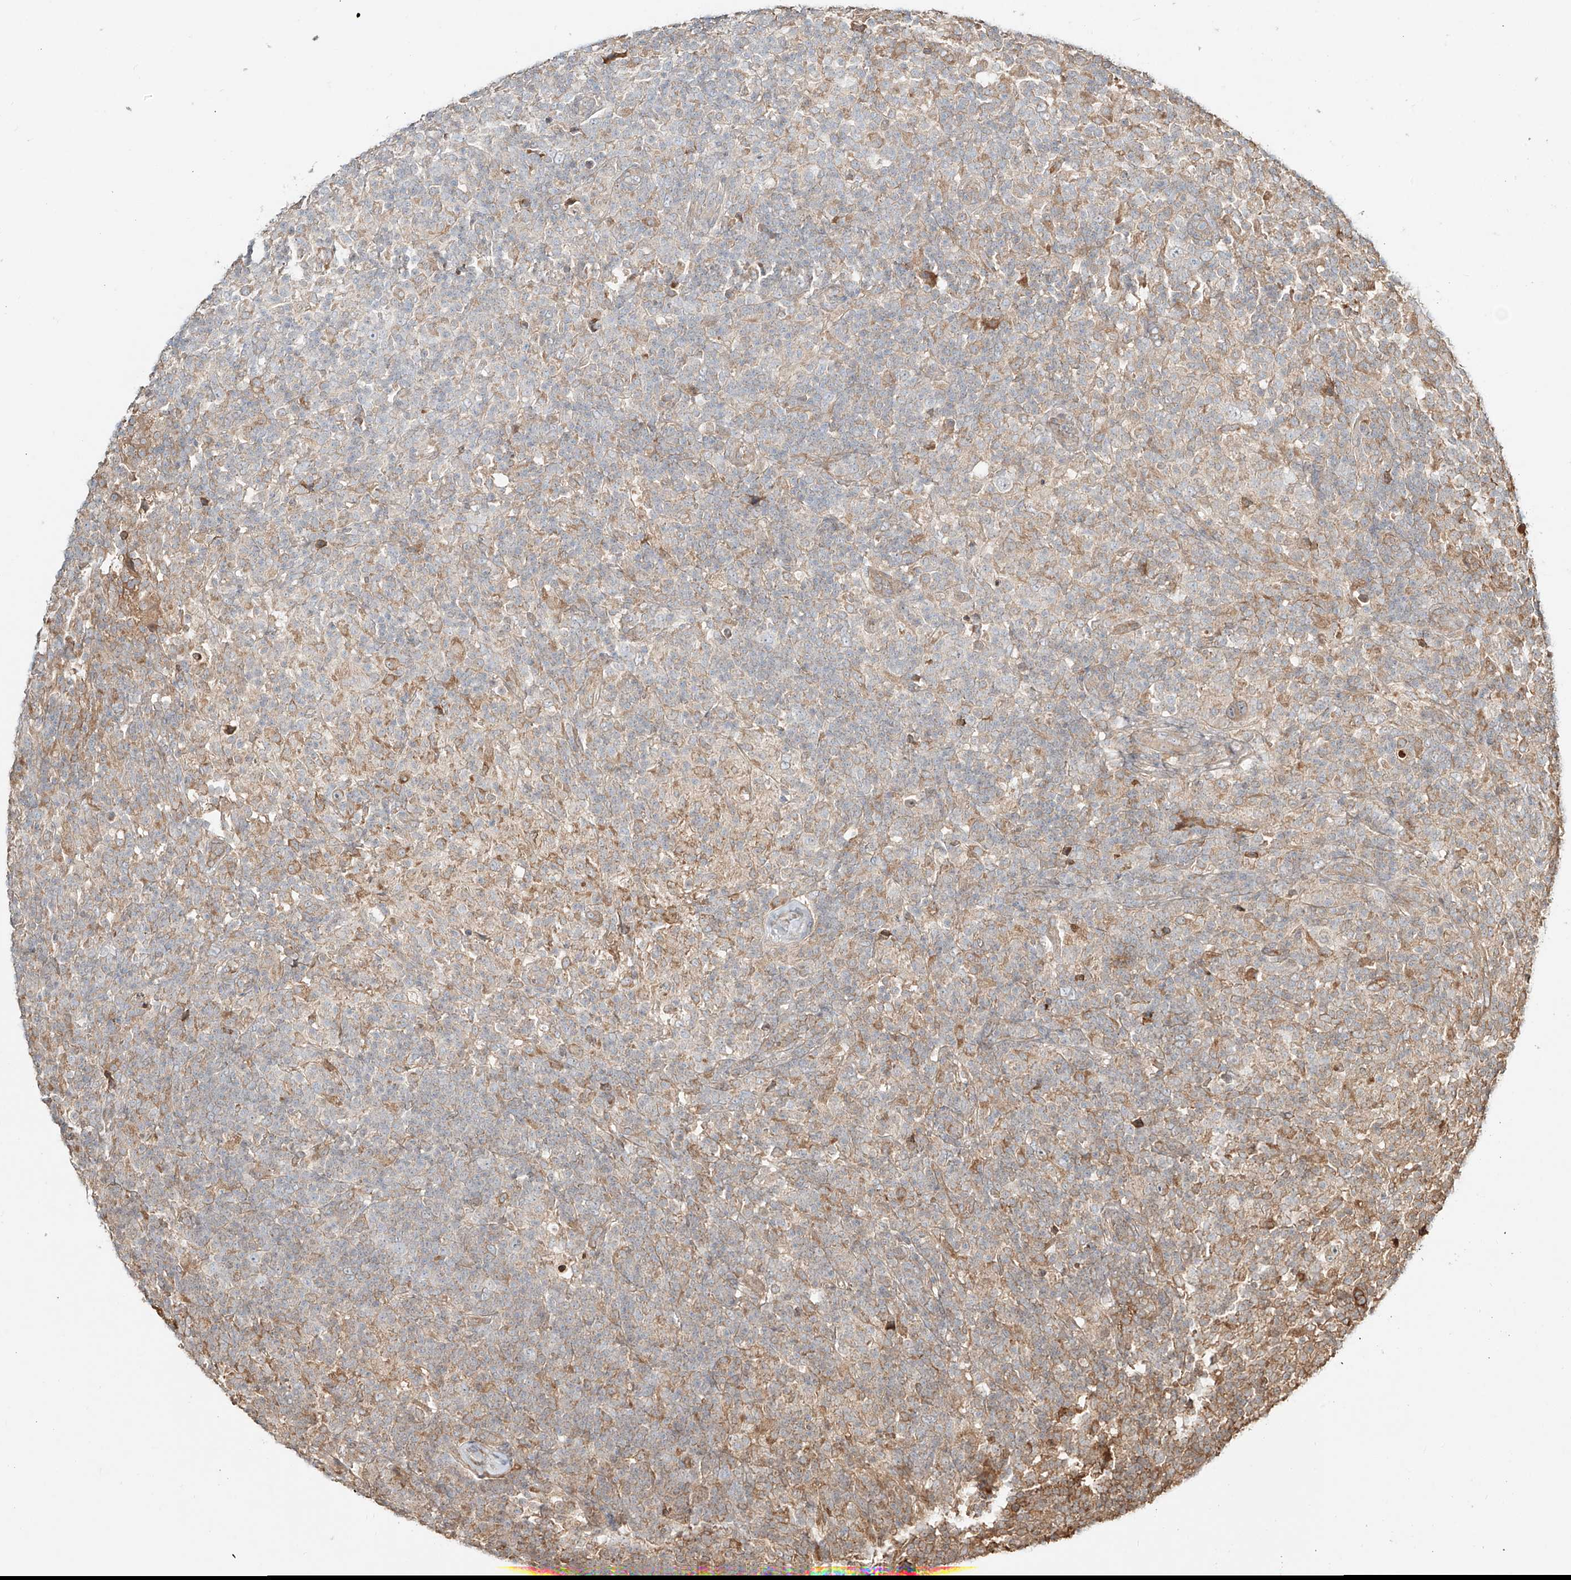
{"staining": {"intensity": "negative", "quantity": "none", "location": "none"}, "tissue": "lymphoma", "cell_type": "Tumor cells", "image_type": "cancer", "snomed": [{"axis": "morphology", "description": "Hodgkin's disease, NOS"}, {"axis": "topography", "description": "Lymph node"}], "caption": "Protein analysis of Hodgkin's disease exhibits no significant expression in tumor cells.", "gene": "ERO1A", "patient": {"sex": "male", "age": 70}}